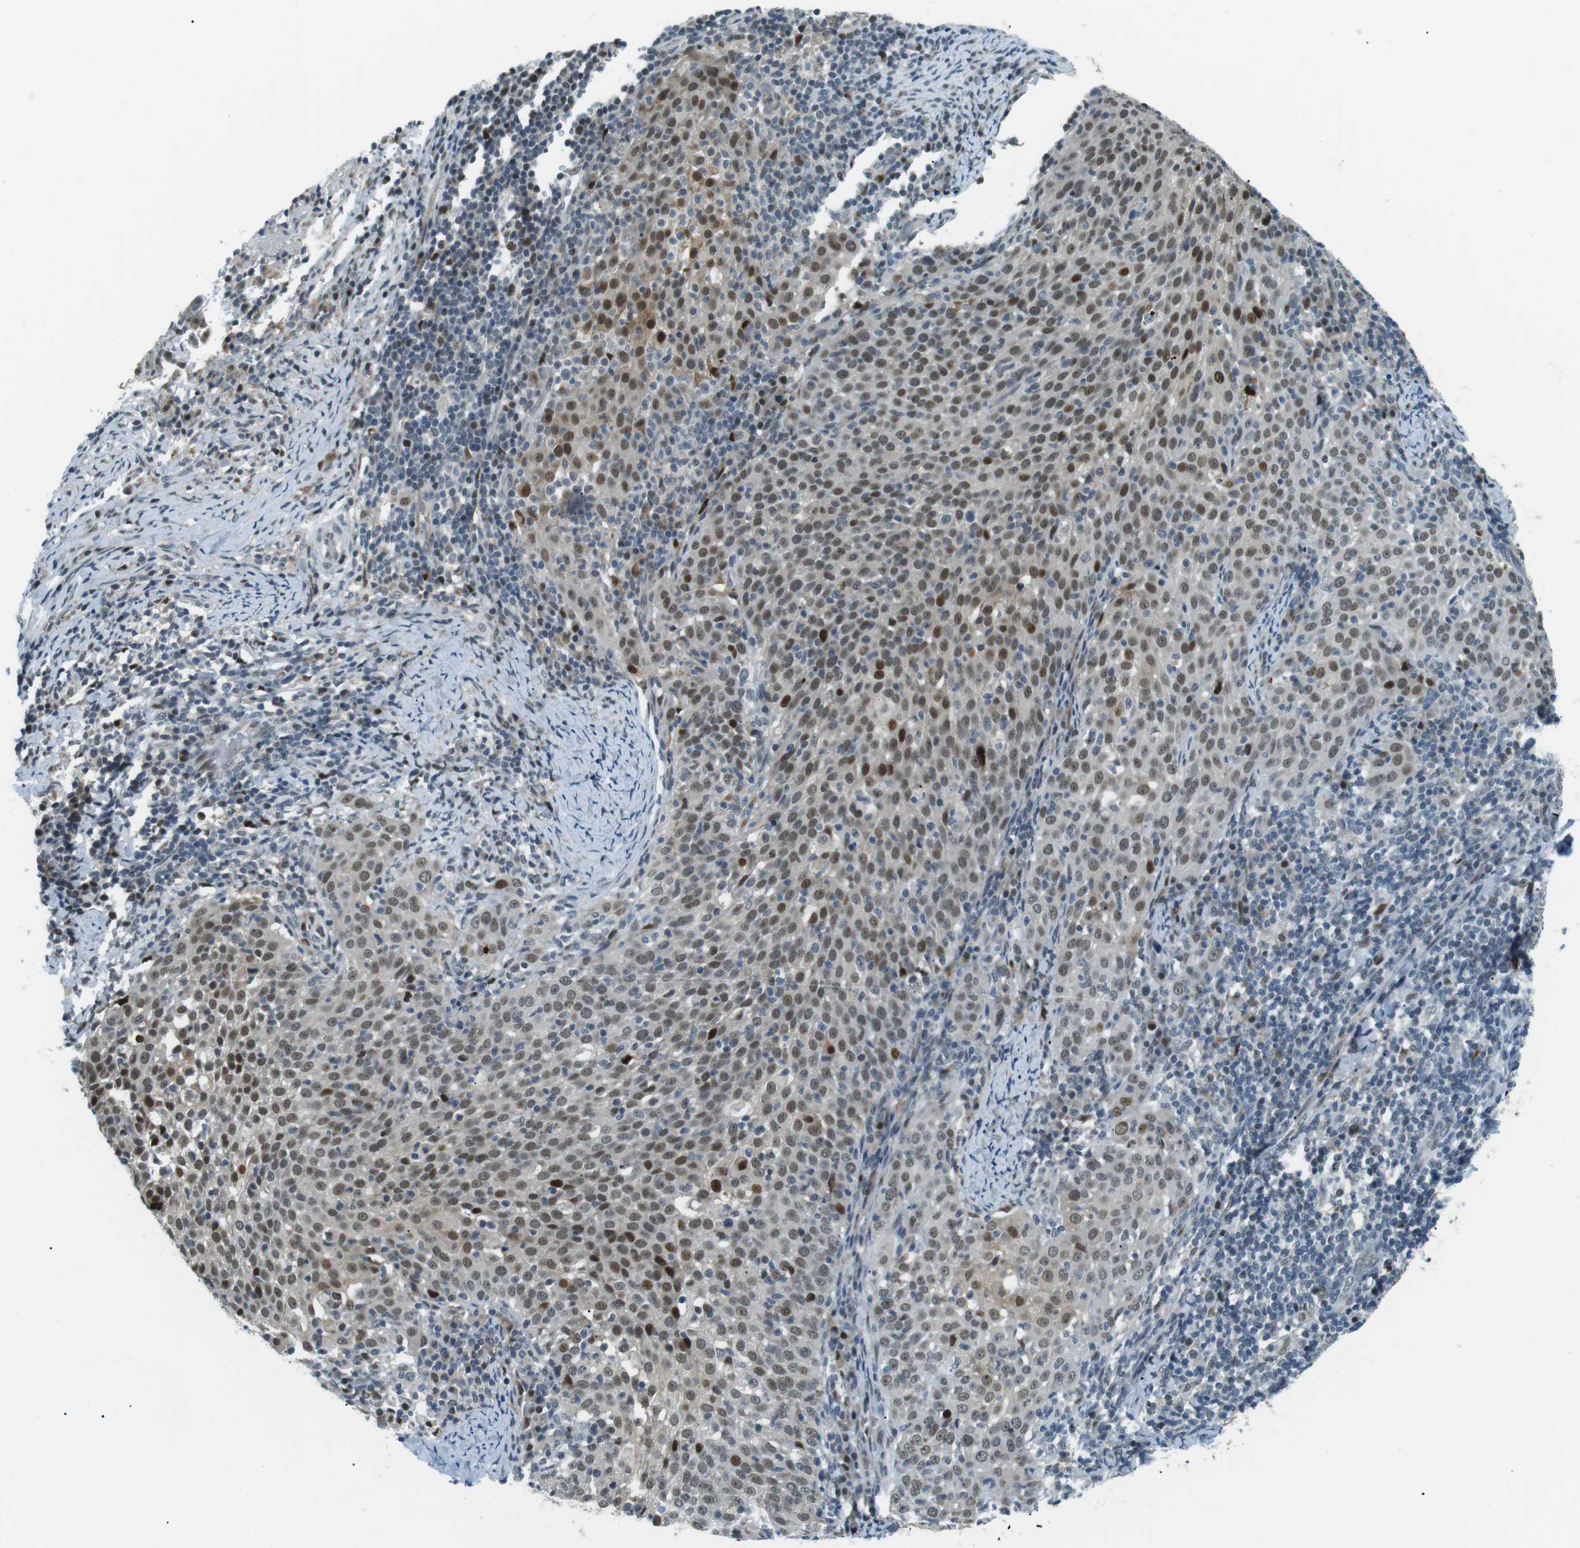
{"staining": {"intensity": "moderate", "quantity": ">75%", "location": "nuclear"}, "tissue": "cervical cancer", "cell_type": "Tumor cells", "image_type": "cancer", "snomed": [{"axis": "morphology", "description": "Squamous cell carcinoma, NOS"}, {"axis": "topography", "description": "Cervix"}], "caption": "An image of squamous cell carcinoma (cervical) stained for a protein exhibits moderate nuclear brown staining in tumor cells.", "gene": "PJA1", "patient": {"sex": "female", "age": 51}}